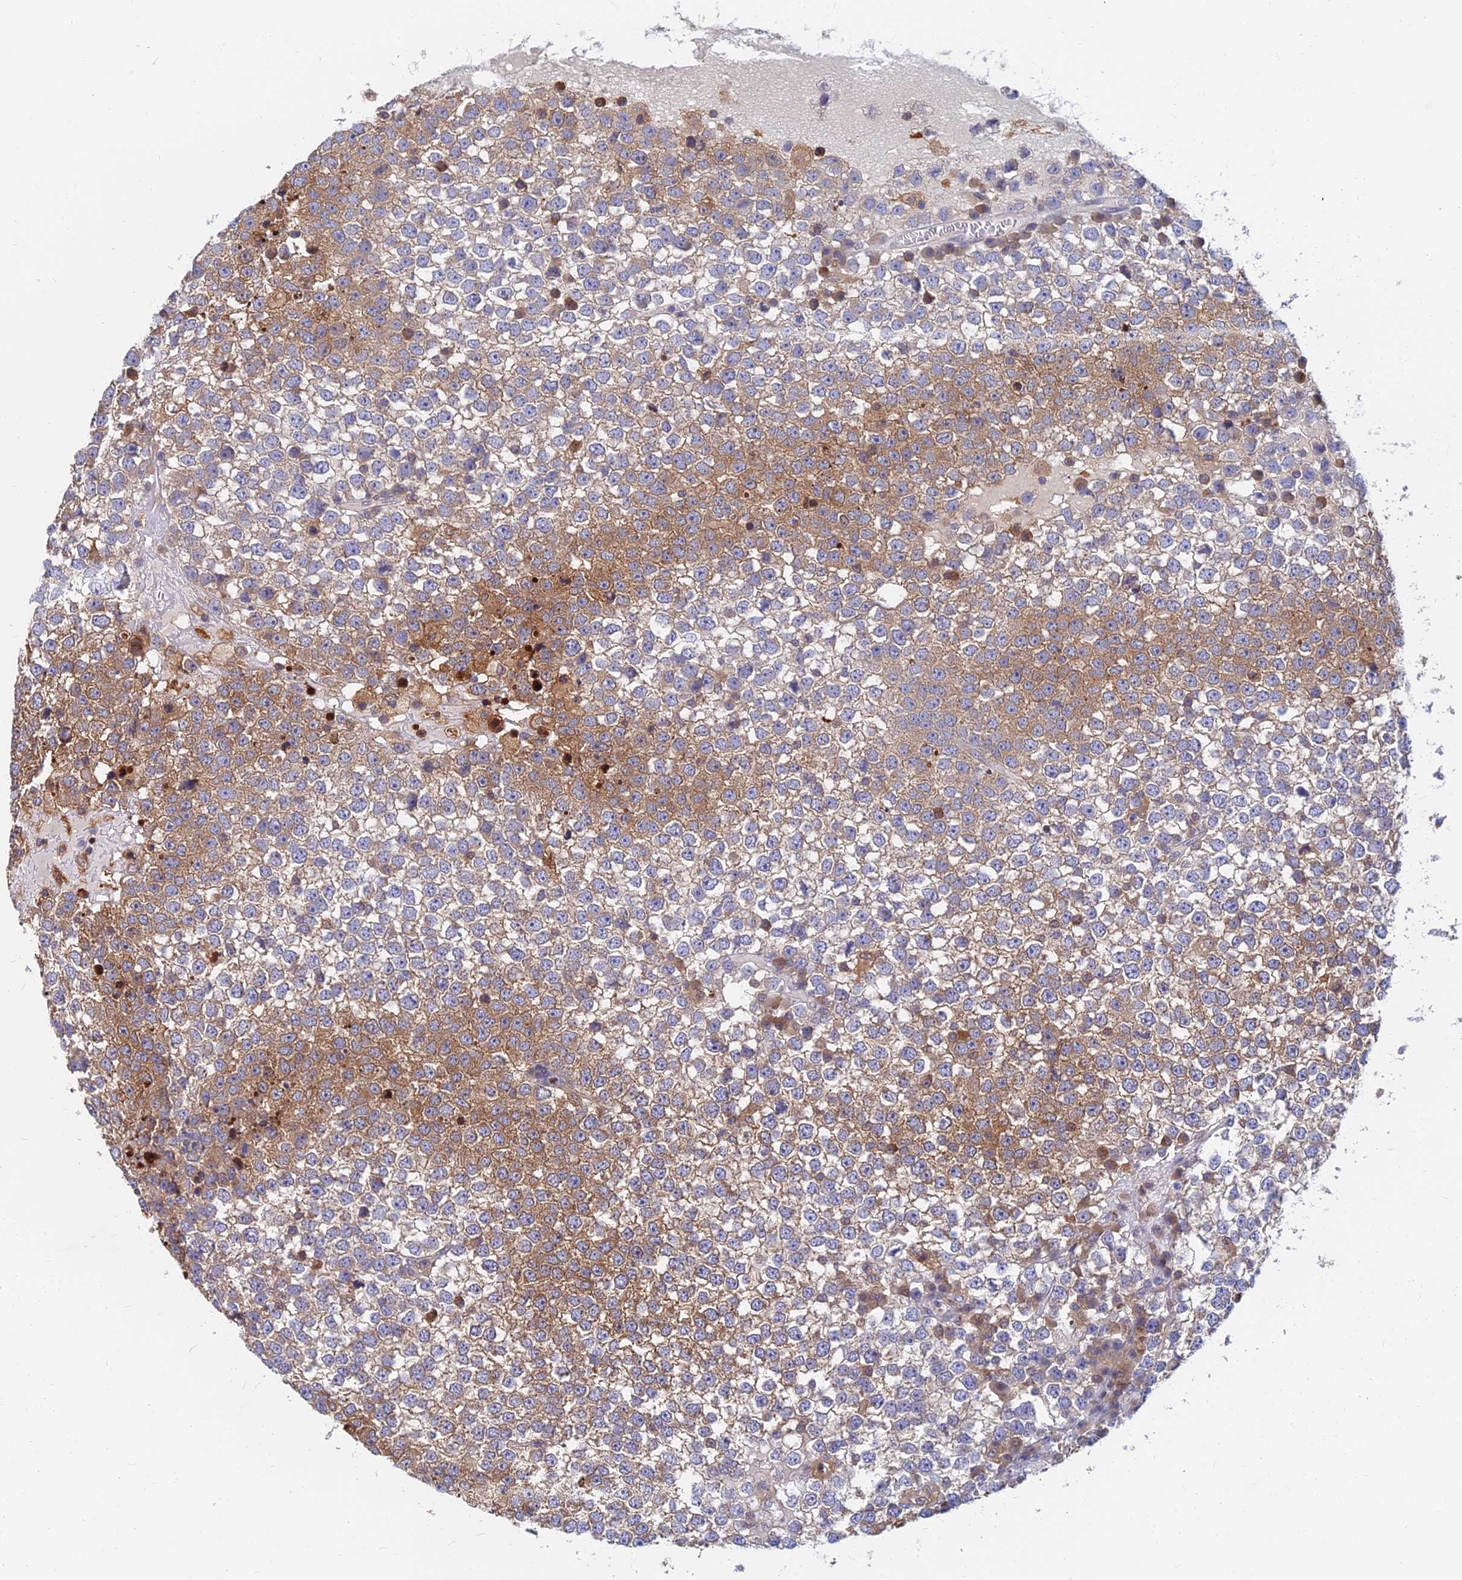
{"staining": {"intensity": "moderate", "quantity": "25%-75%", "location": "cytoplasmic/membranous"}, "tissue": "testis cancer", "cell_type": "Tumor cells", "image_type": "cancer", "snomed": [{"axis": "morphology", "description": "Seminoma, NOS"}, {"axis": "topography", "description": "Testis"}], "caption": "Protein staining reveals moderate cytoplasmic/membranous expression in approximately 25%-75% of tumor cells in testis cancer.", "gene": "B3GALT4", "patient": {"sex": "male", "age": 65}}